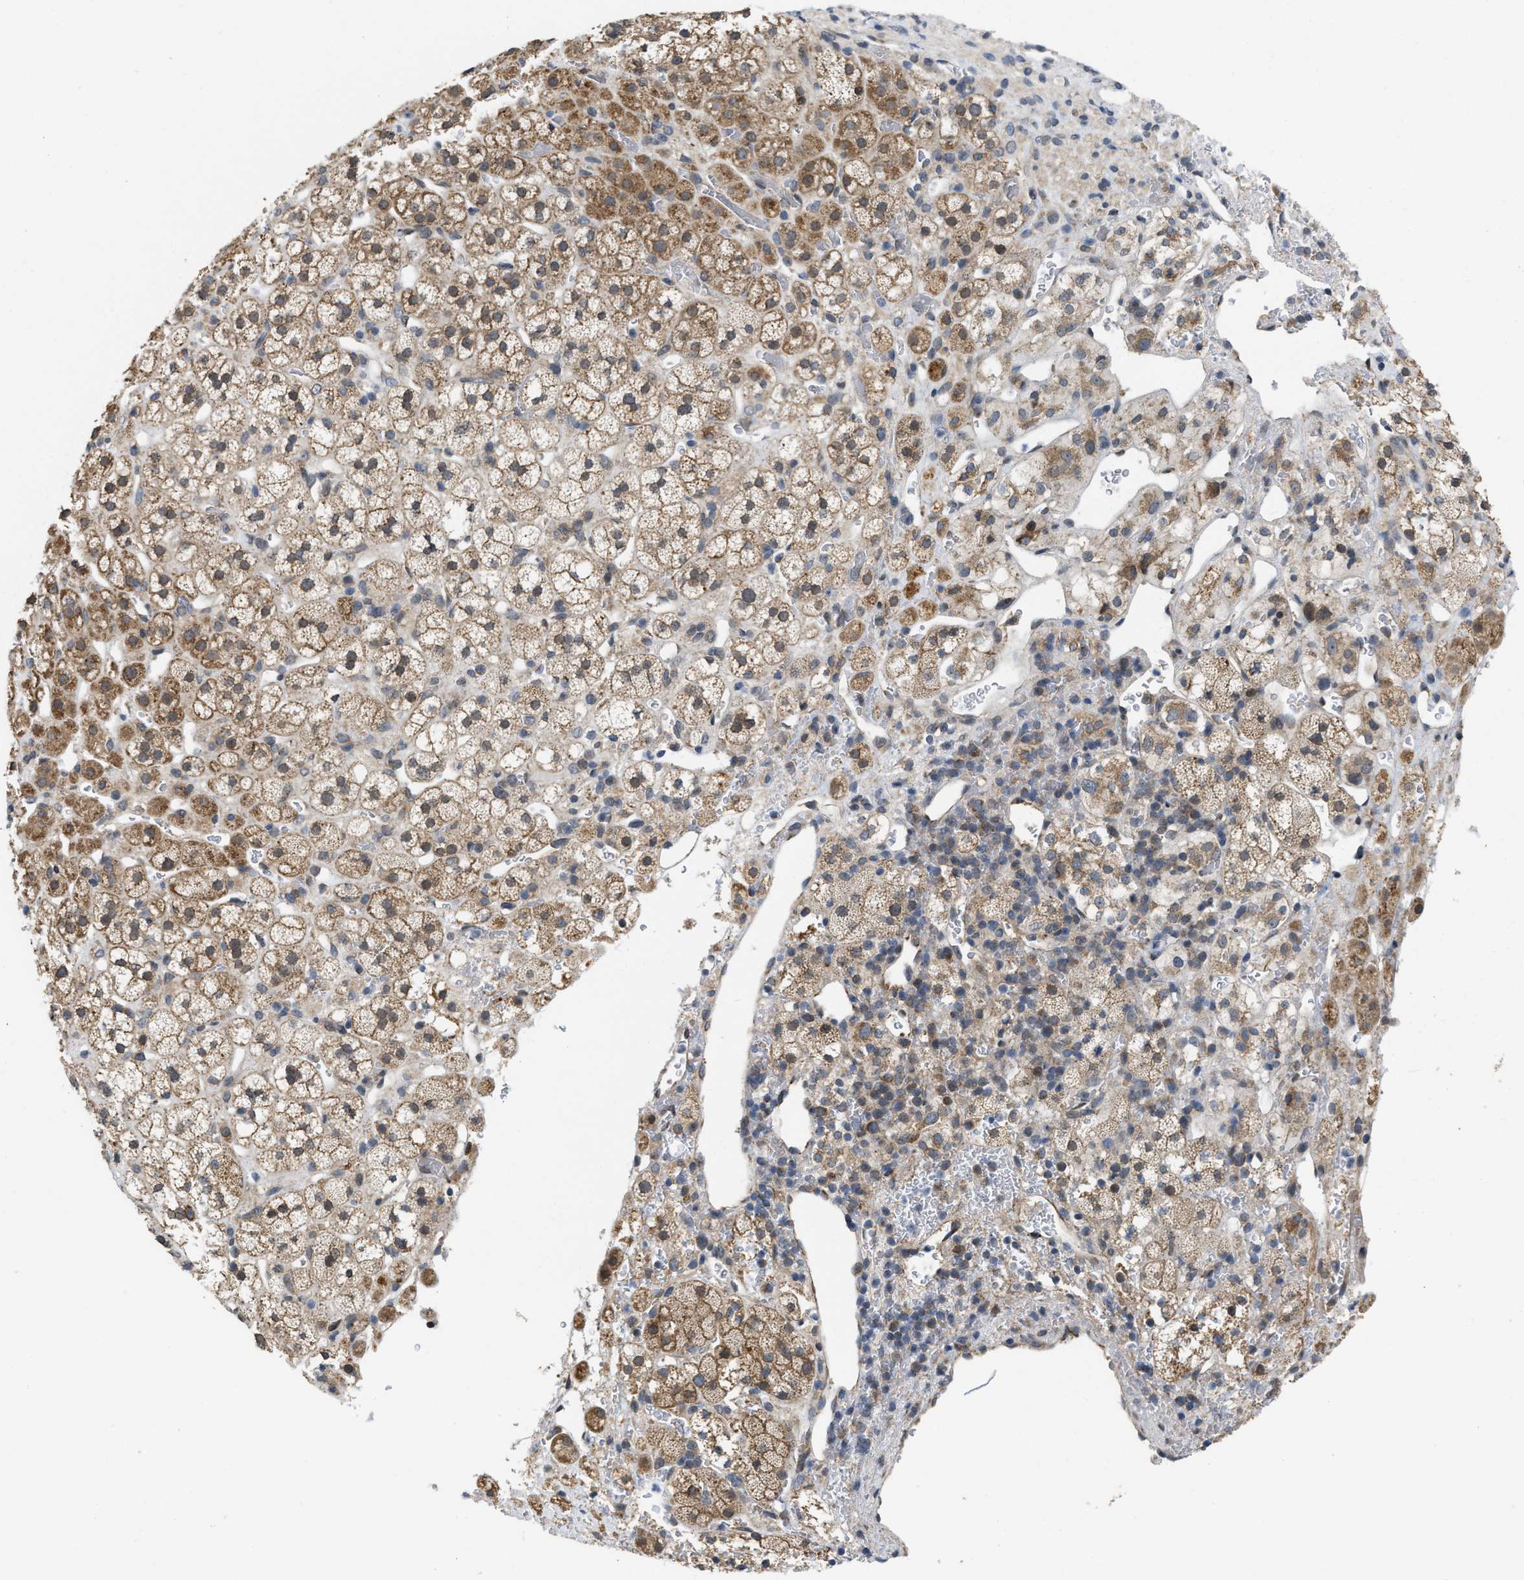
{"staining": {"intensity": "moderate", "quantity": ">75%", "location": "cytoplasmic/membranous"}, "tissue": "adrenal gland", "cell_type": "Glandular cells", "image_type": "normal", "snomed": [{"axis": "morphology", "description": "Normal tissue, NOS"}, {"axis": "topography", "description": "Adrenal gland"}], "caption": "The micrograph shows immunohistochemical staining of unremarkable adrenal gland. There is moderate cytoplasmic/membranous expression is seen in about >75% of glandular cells.", "gene": "EOGT", "patient": {"sex": "male", "age": 56}}